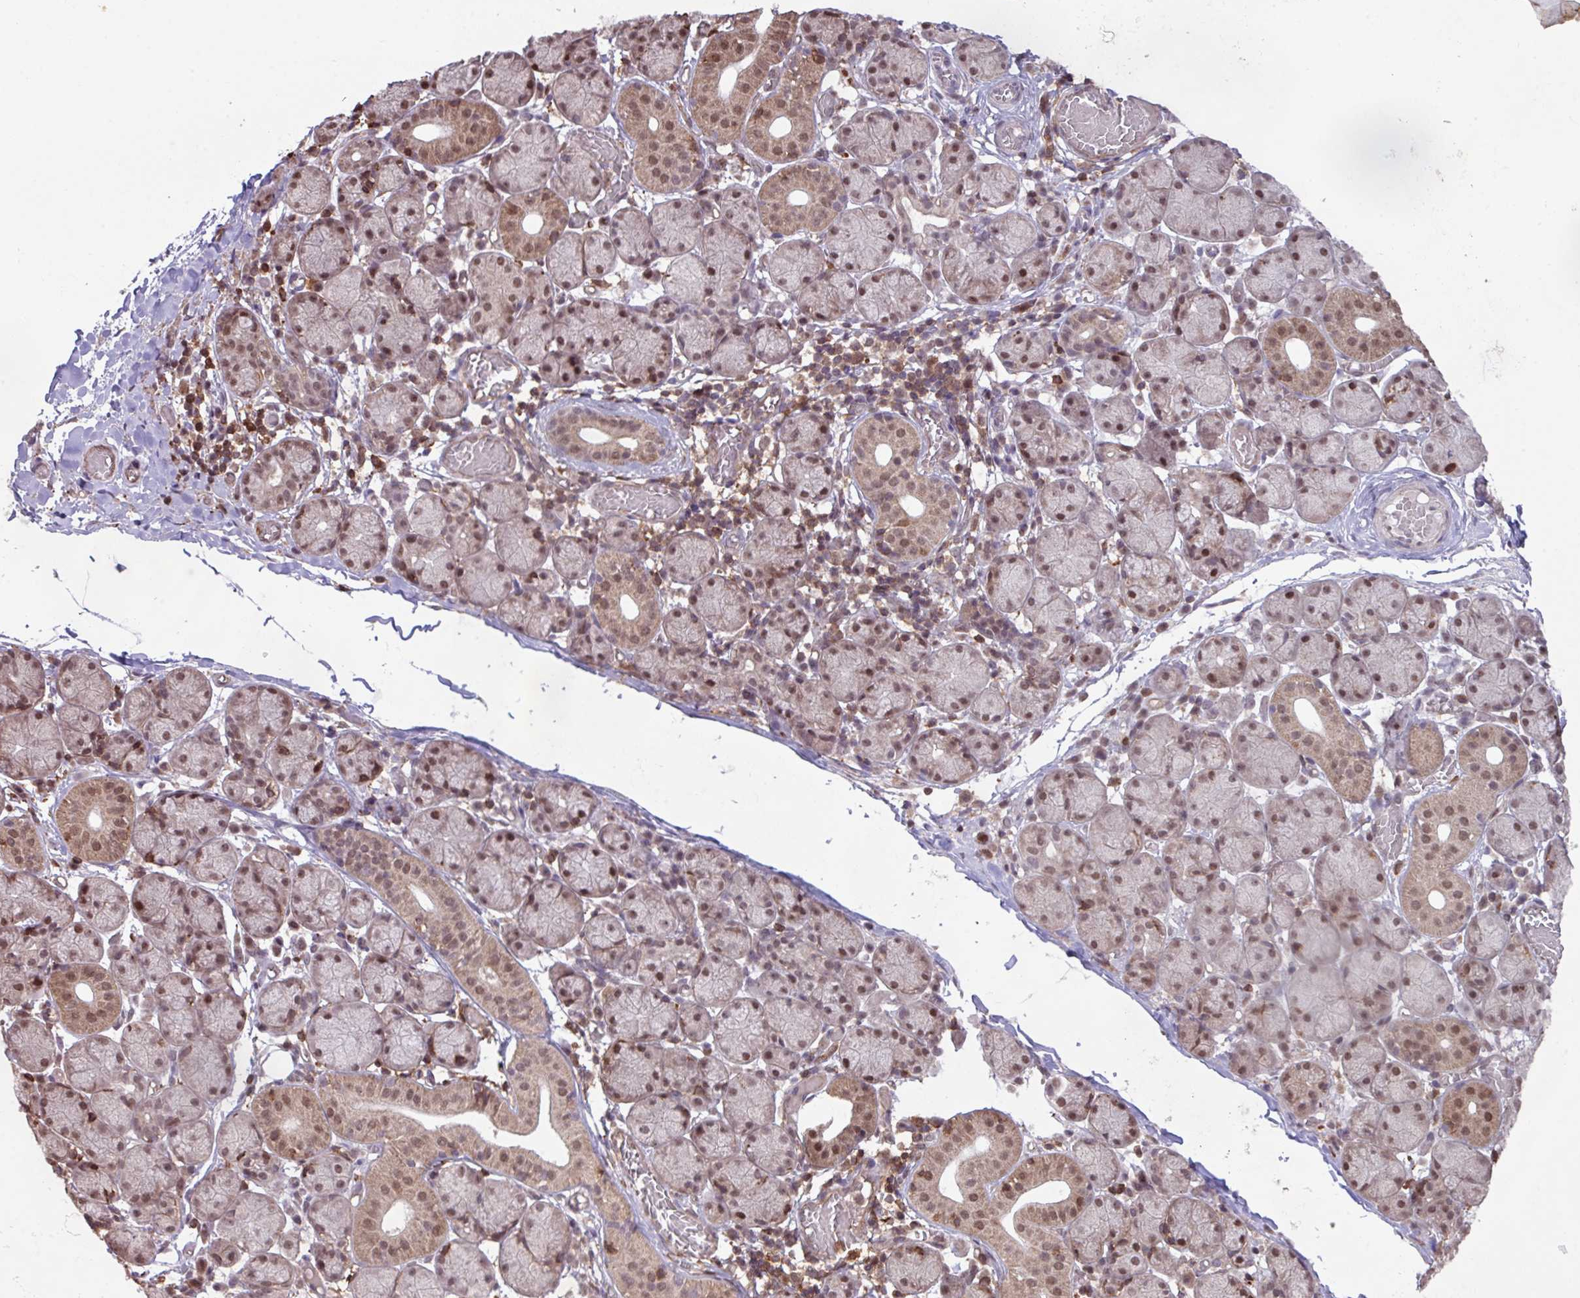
{"staining": {"intensity": "moderate", "quantity": ">75%", "location": "cytoplasmic/membranous,nuclear"}, "tissue": "salivary gland", "cell_type": "Glandular cells", "image_type": "normal", "snomed": [{"axis": "morphology", "description": "Normal tissue, NOS"}, {"axis": "topography", "description": "Salivary gland"}], "caption": "This photomicrograph exhibits immunohistochemistry (IHC) staining of benign human salivary gland, with medium moderate cytoplasmic/membranous,nuclear expression in about >75% of glandular cells.", "gene": "GON7", "patient": {"sex": "female", "age": 24}}